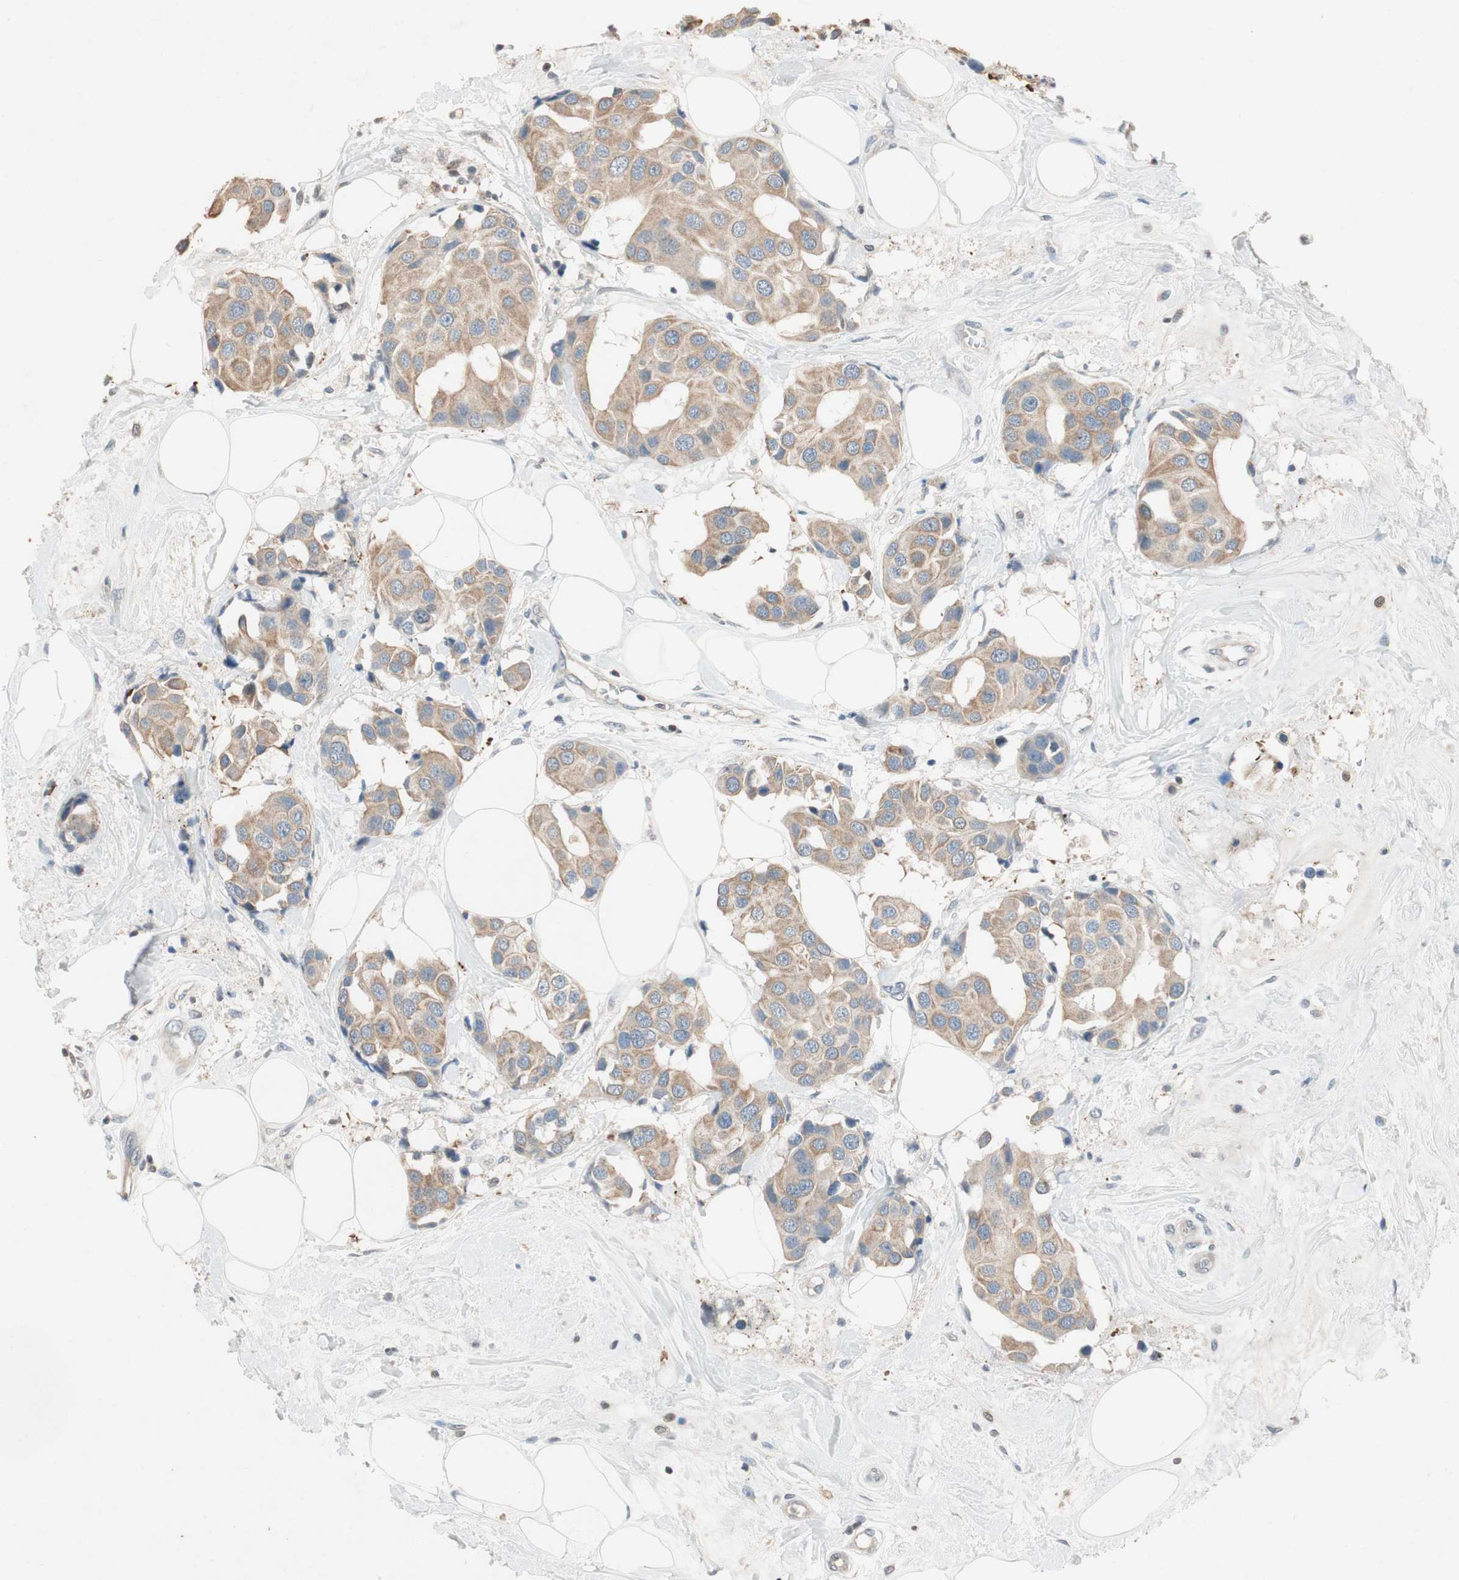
{"staining": {"intensity": "weak", "quantity": ">75%", "location": "cytoplasmic/membranous"}, "tissue": "breast cancer", "cell_type": "Tumor cells", "image_type": "cancer", "snomed": [{"axis": "morphology", "description": "Normal tissue, NOS"}, {"axis": "morphology", "description": "Duct carcinoma"}, {"axis": "topography", "description": "Breast"}], "caption": "A histopathology image of breast cancer stained for a protein shows weak cytoplasmic/membranous brown staining in tumor cells.", "gene": "SERPINB5", "patient": {"sex": "female", "age": 39}}